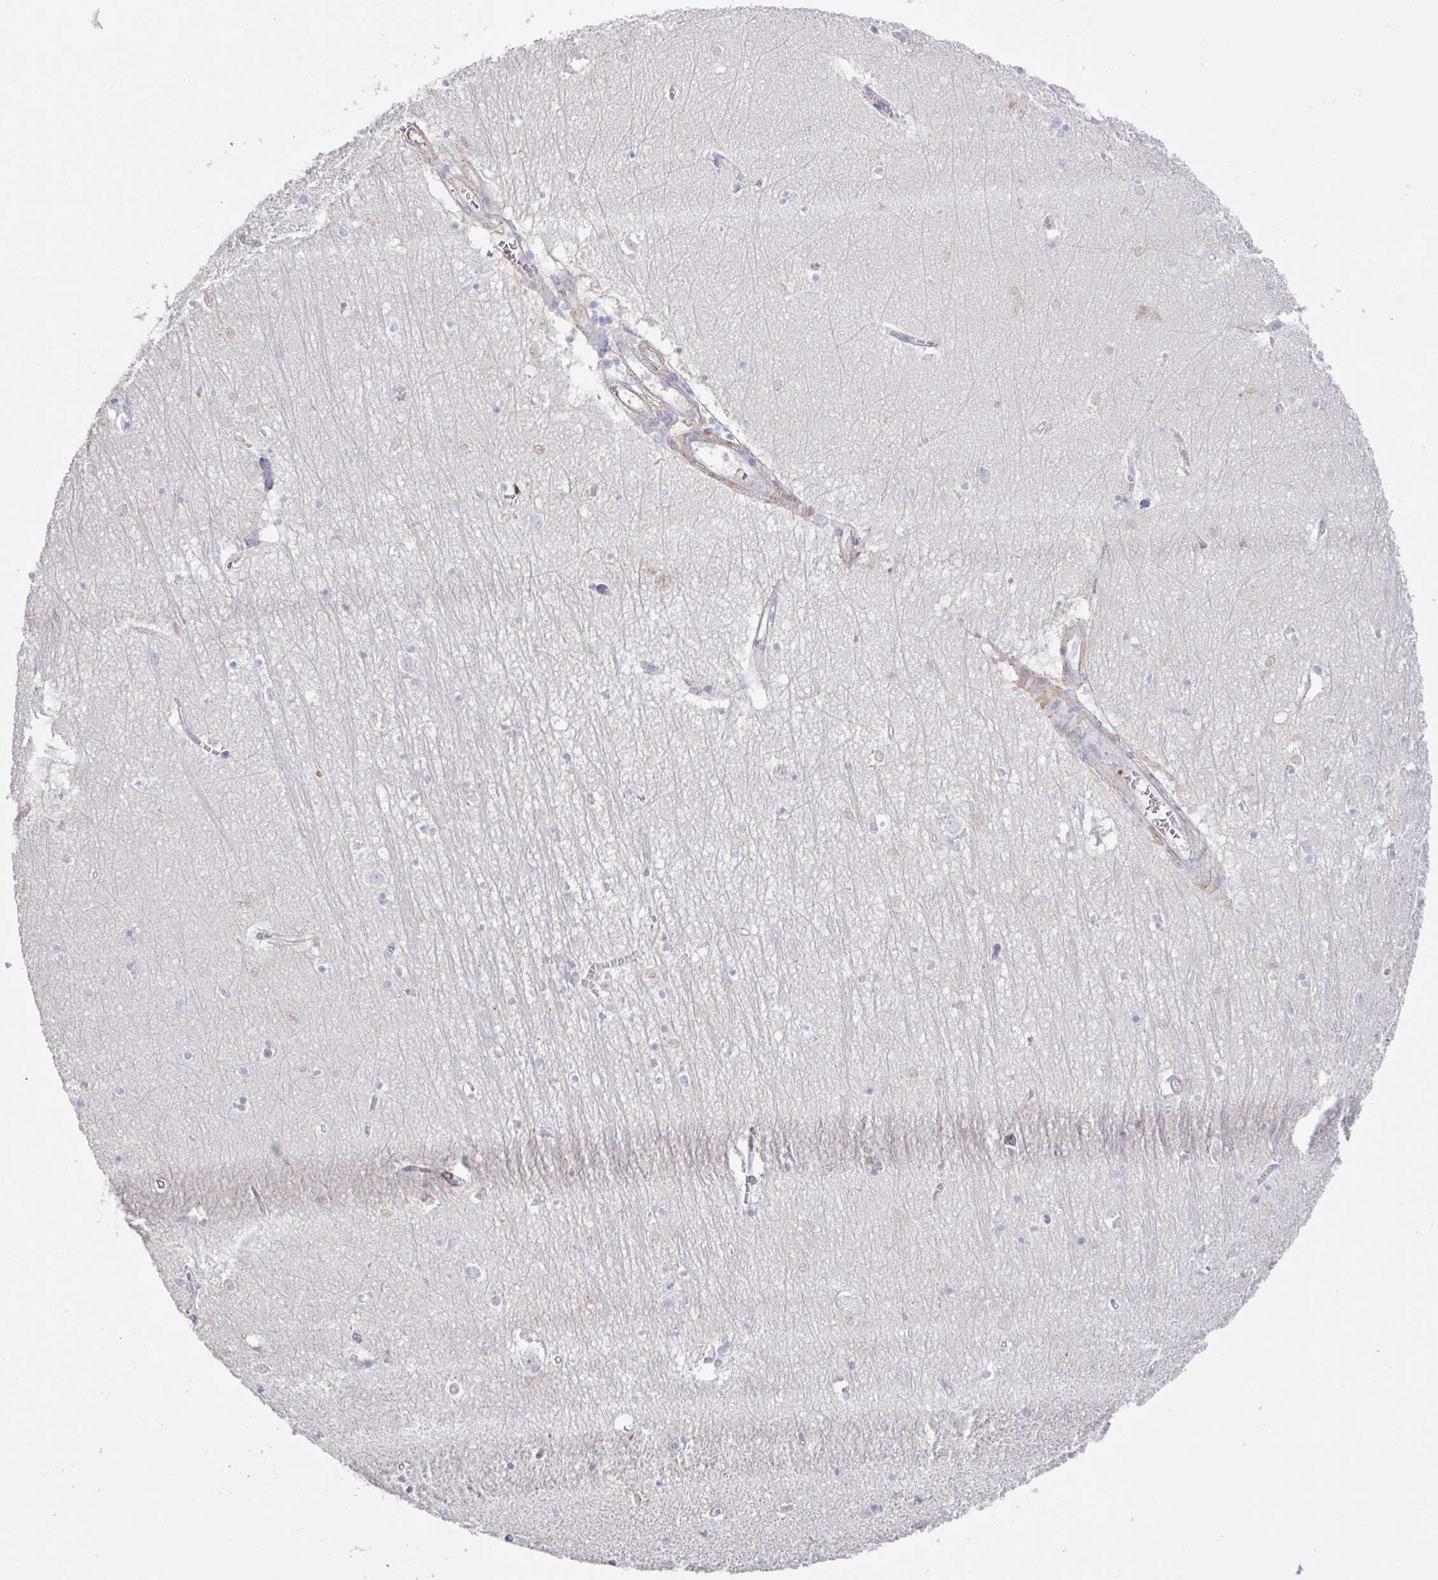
{"staining": {"intensity": "negative", "quantity": "none", "location": "none"}, "tissue": "hippocampus", "cell_type": "Glial cells", "image_type": "normal", "snomed": [{"axis": "morphology", "description": "Normal tissue, NOS"}, {"axis": "topography", "description": "Hippocampus"}], "caption": "An immunohistochemistry photomicrograph of unremarkable hippocampus is shown. There is no staining in glial cells of hippocampus. (DAB IHC visualized using brightfield microscopy, high magnification).", "gene": "PYGM", "patient": {"sex": "female", "age": 64}}